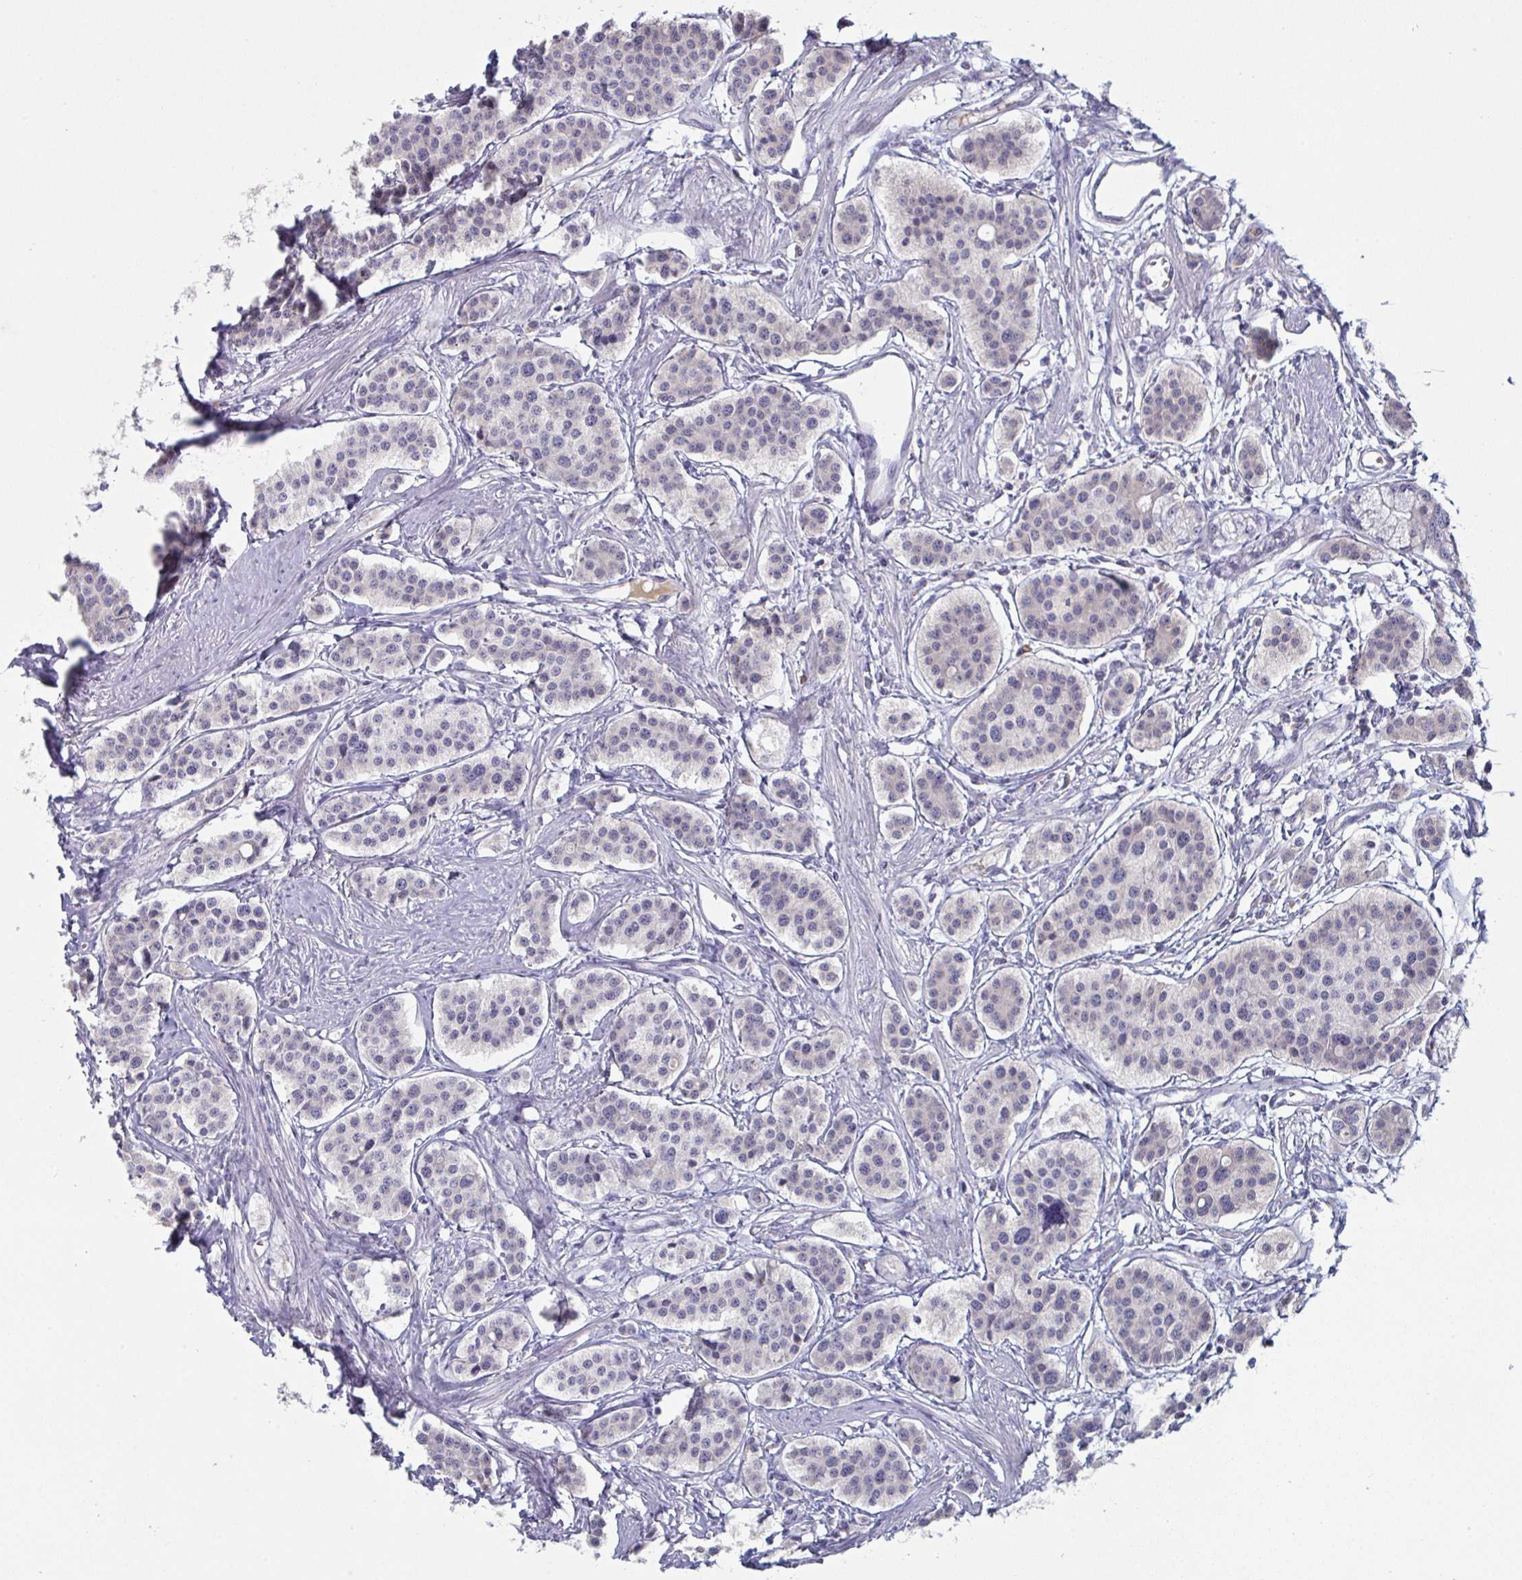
{"staining": {"intensity": "negative", "quantity": "none", "location": "none"}, "tissue": "carcinoid", "cell_type": "Tumor cells", "image_type": "cancer", "snomed": [{"axis": "morphology", "description": "Carcinoid, malignant, NOS"}, {"axis": "topography", "description": "Small intestine"}], "caption": "Human carcinoid (malignant) stained for a protein using immunohistochemistry displays no staining in tumor cells.", "gene": "HGFAC", "patient": {"sex": "male", "age": 60}}